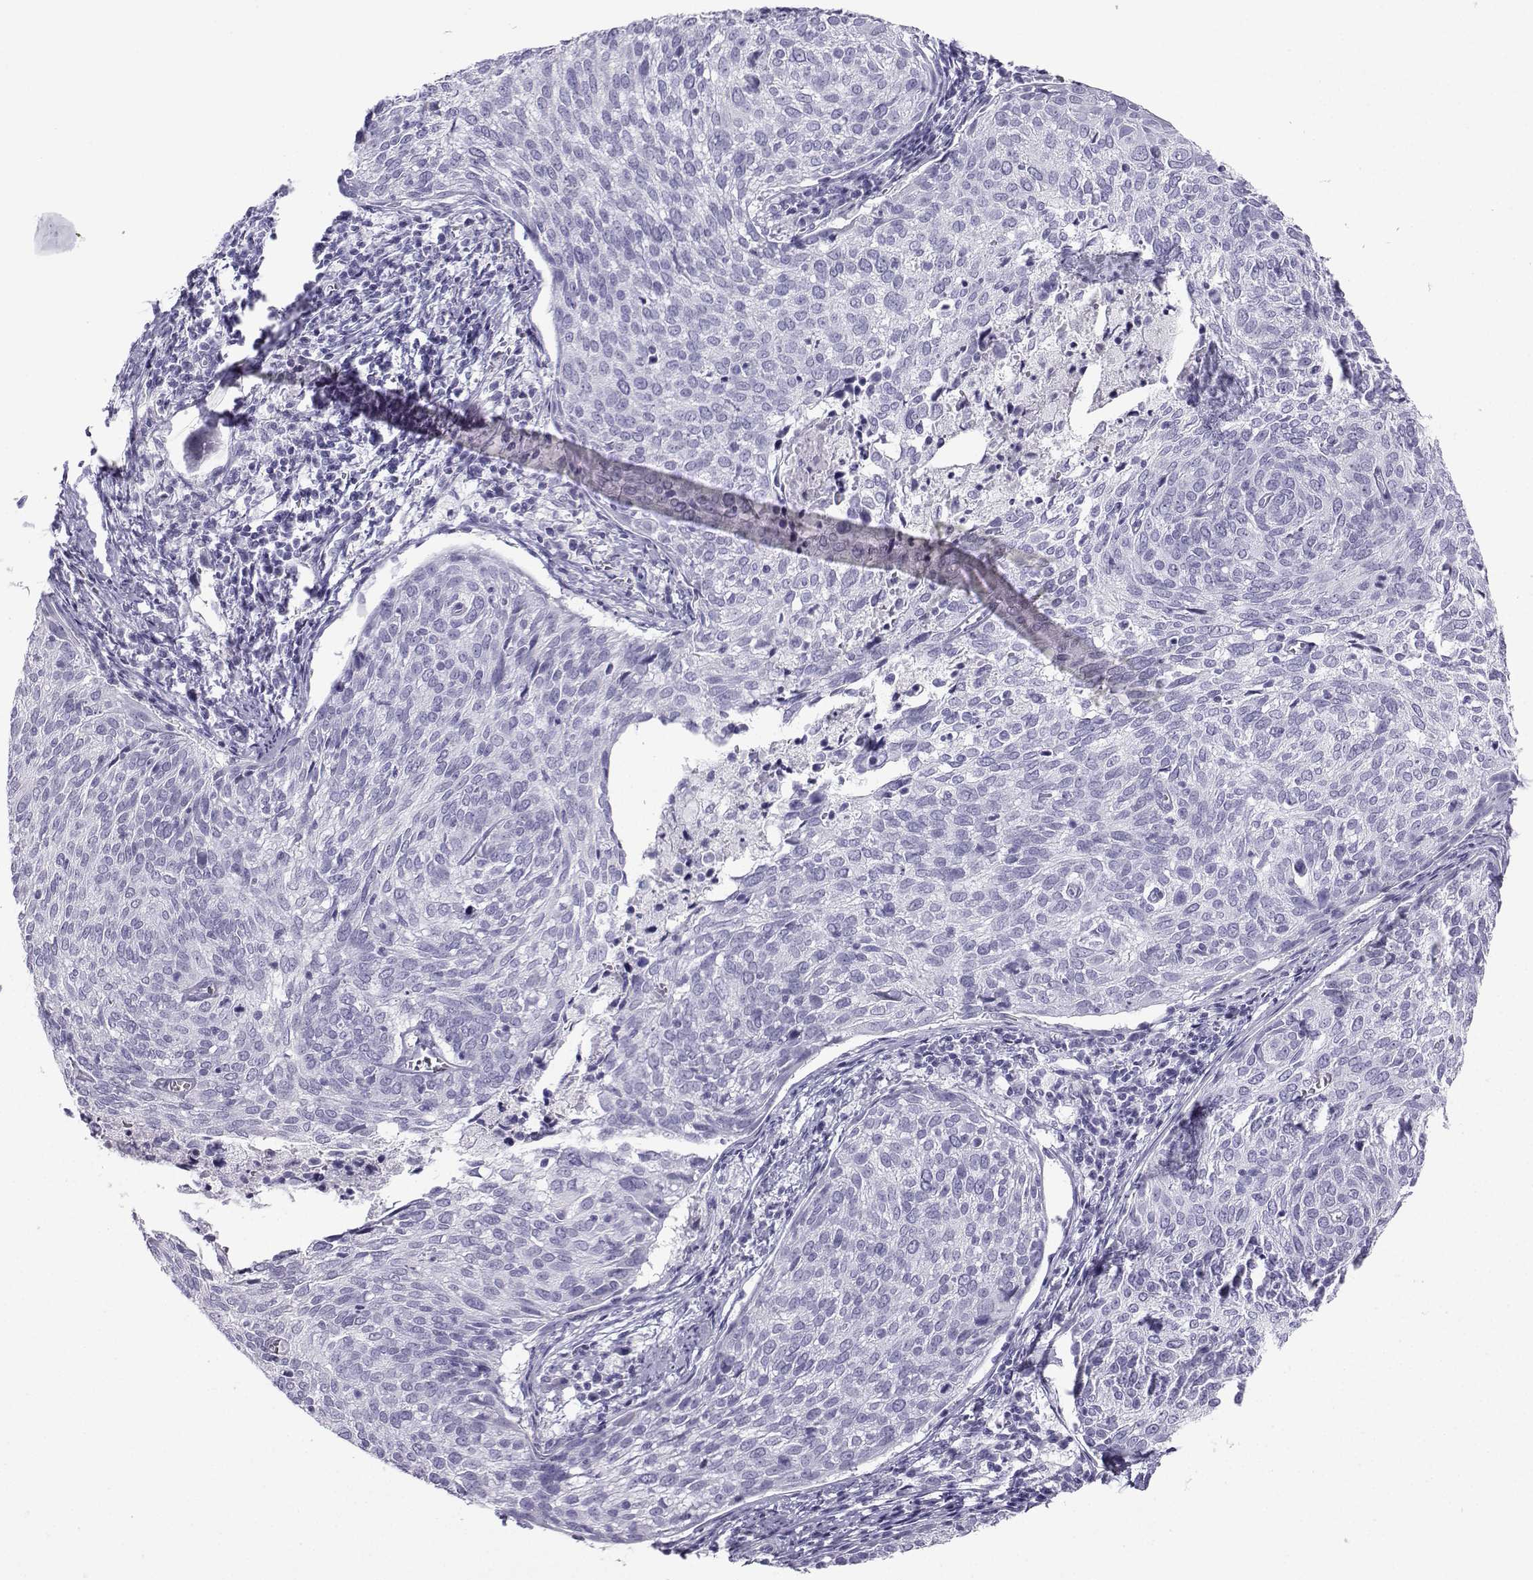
{"staining": {"intensity": "negative", "quantity": "none", "location": "none"}, "tissue": "cervical cancer", "cell_type": "Tumor cells", "image_type": "cancer", "snomed": [{"axis": "morphology", "description": "Squamous cell carcinoma, NOS"}, {"axis": "topography", "description": "Cervix"}], "caption": "There is no significant positivity in tumor cells of squamous cell carcinoma (cervical).", "gene": "NEFL", "patient": {"sex": "female", "age": 39}}